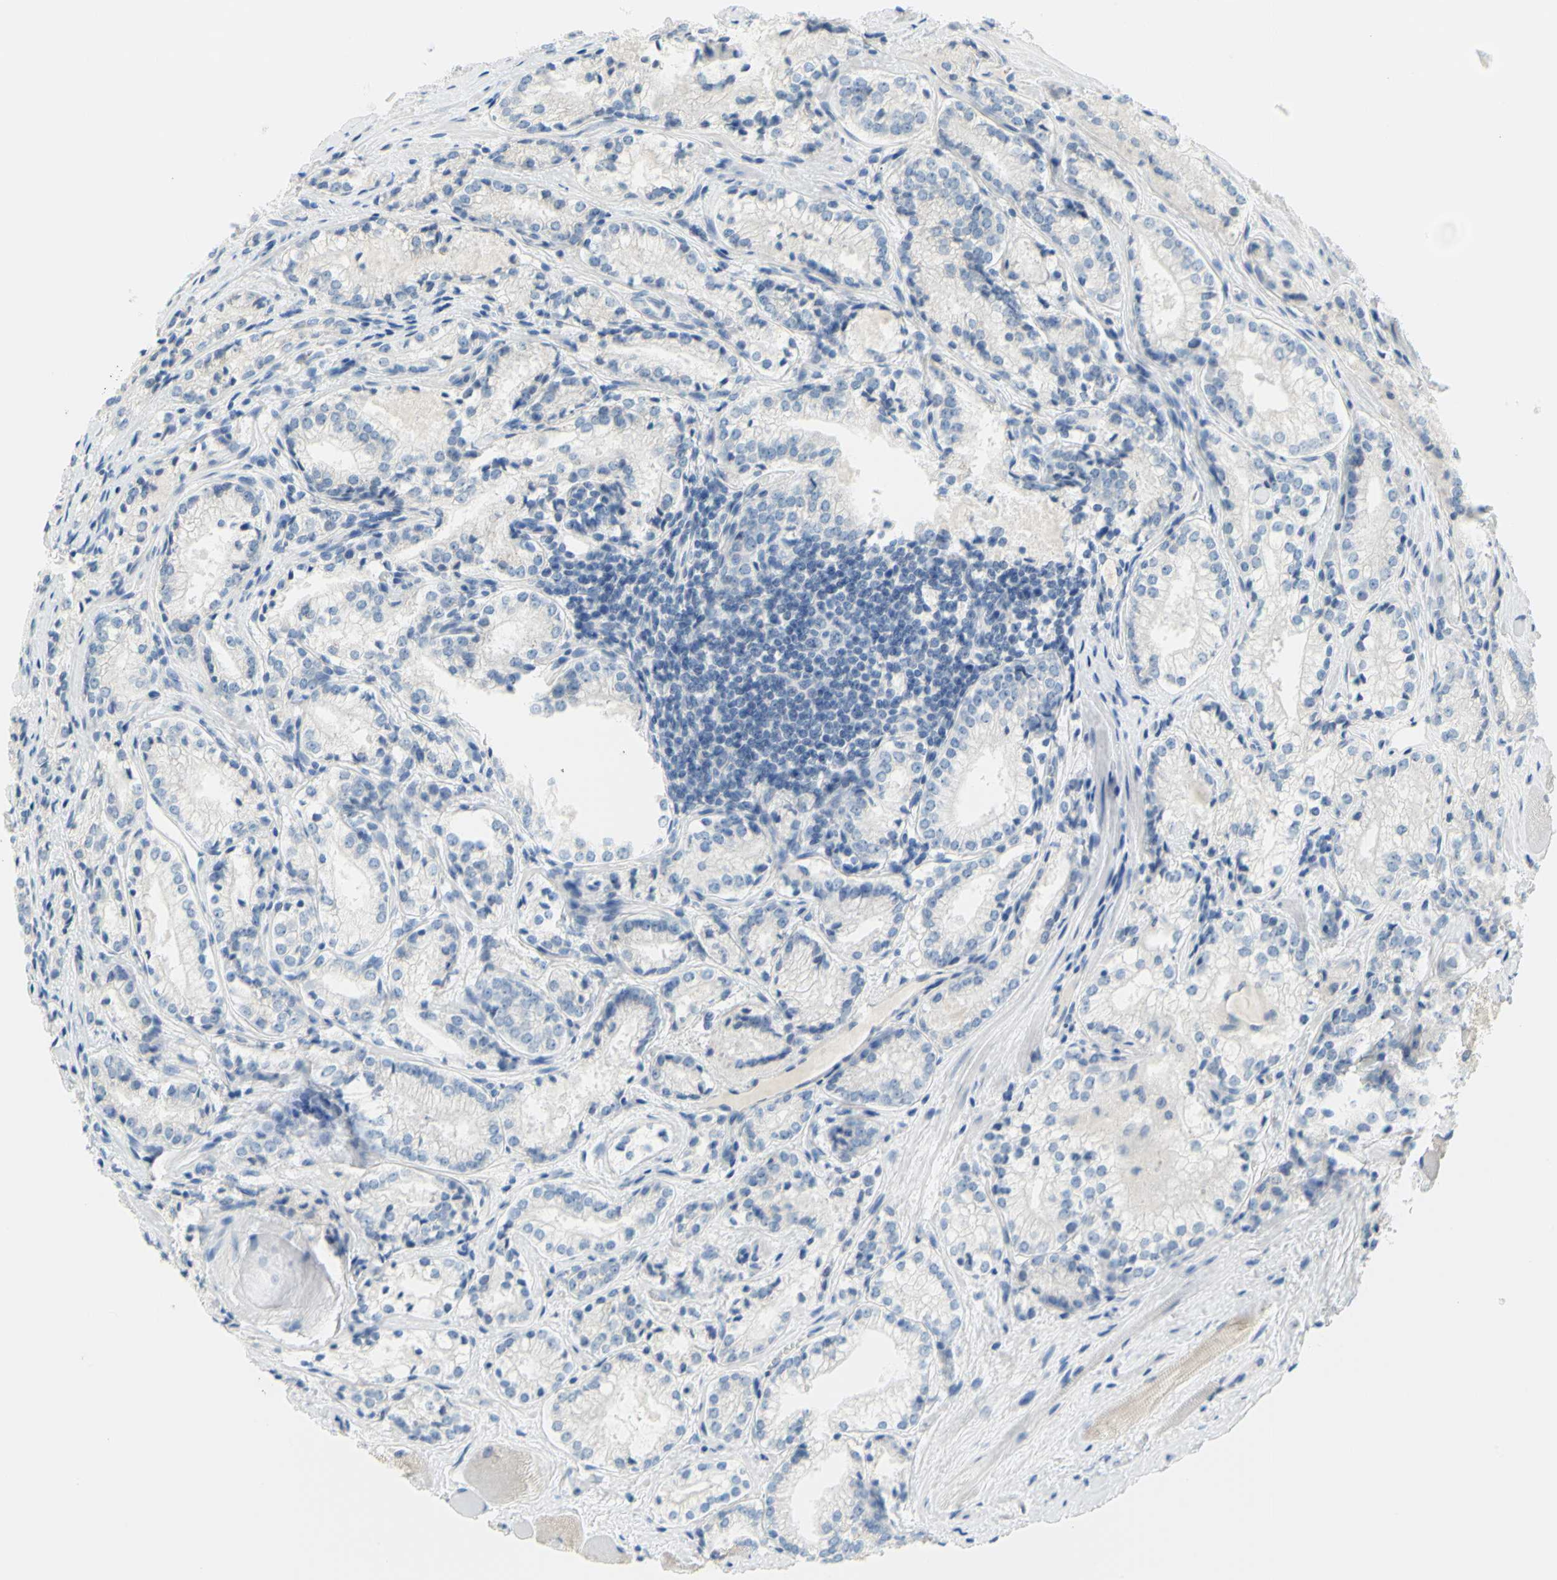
{"staining": {"intensity": "negative", "quantity": "none", "location": "none"}, "tissue": "prostate cancer", "cell_type": "Tumor cells", "image_type": "cancer", "snomed": [{"axis": "morphology", "description": "Adenocarcinoma, Low grade"}, {"axis": "topography", "description": "Prostate"}], "caption": "Prostate low-grade adenocarcinoma stained for a protein using immunohistochemistry reveals no positivity tumor cells.", "gene": "DCT", "patient": {"sex": "male", "age": 60}}